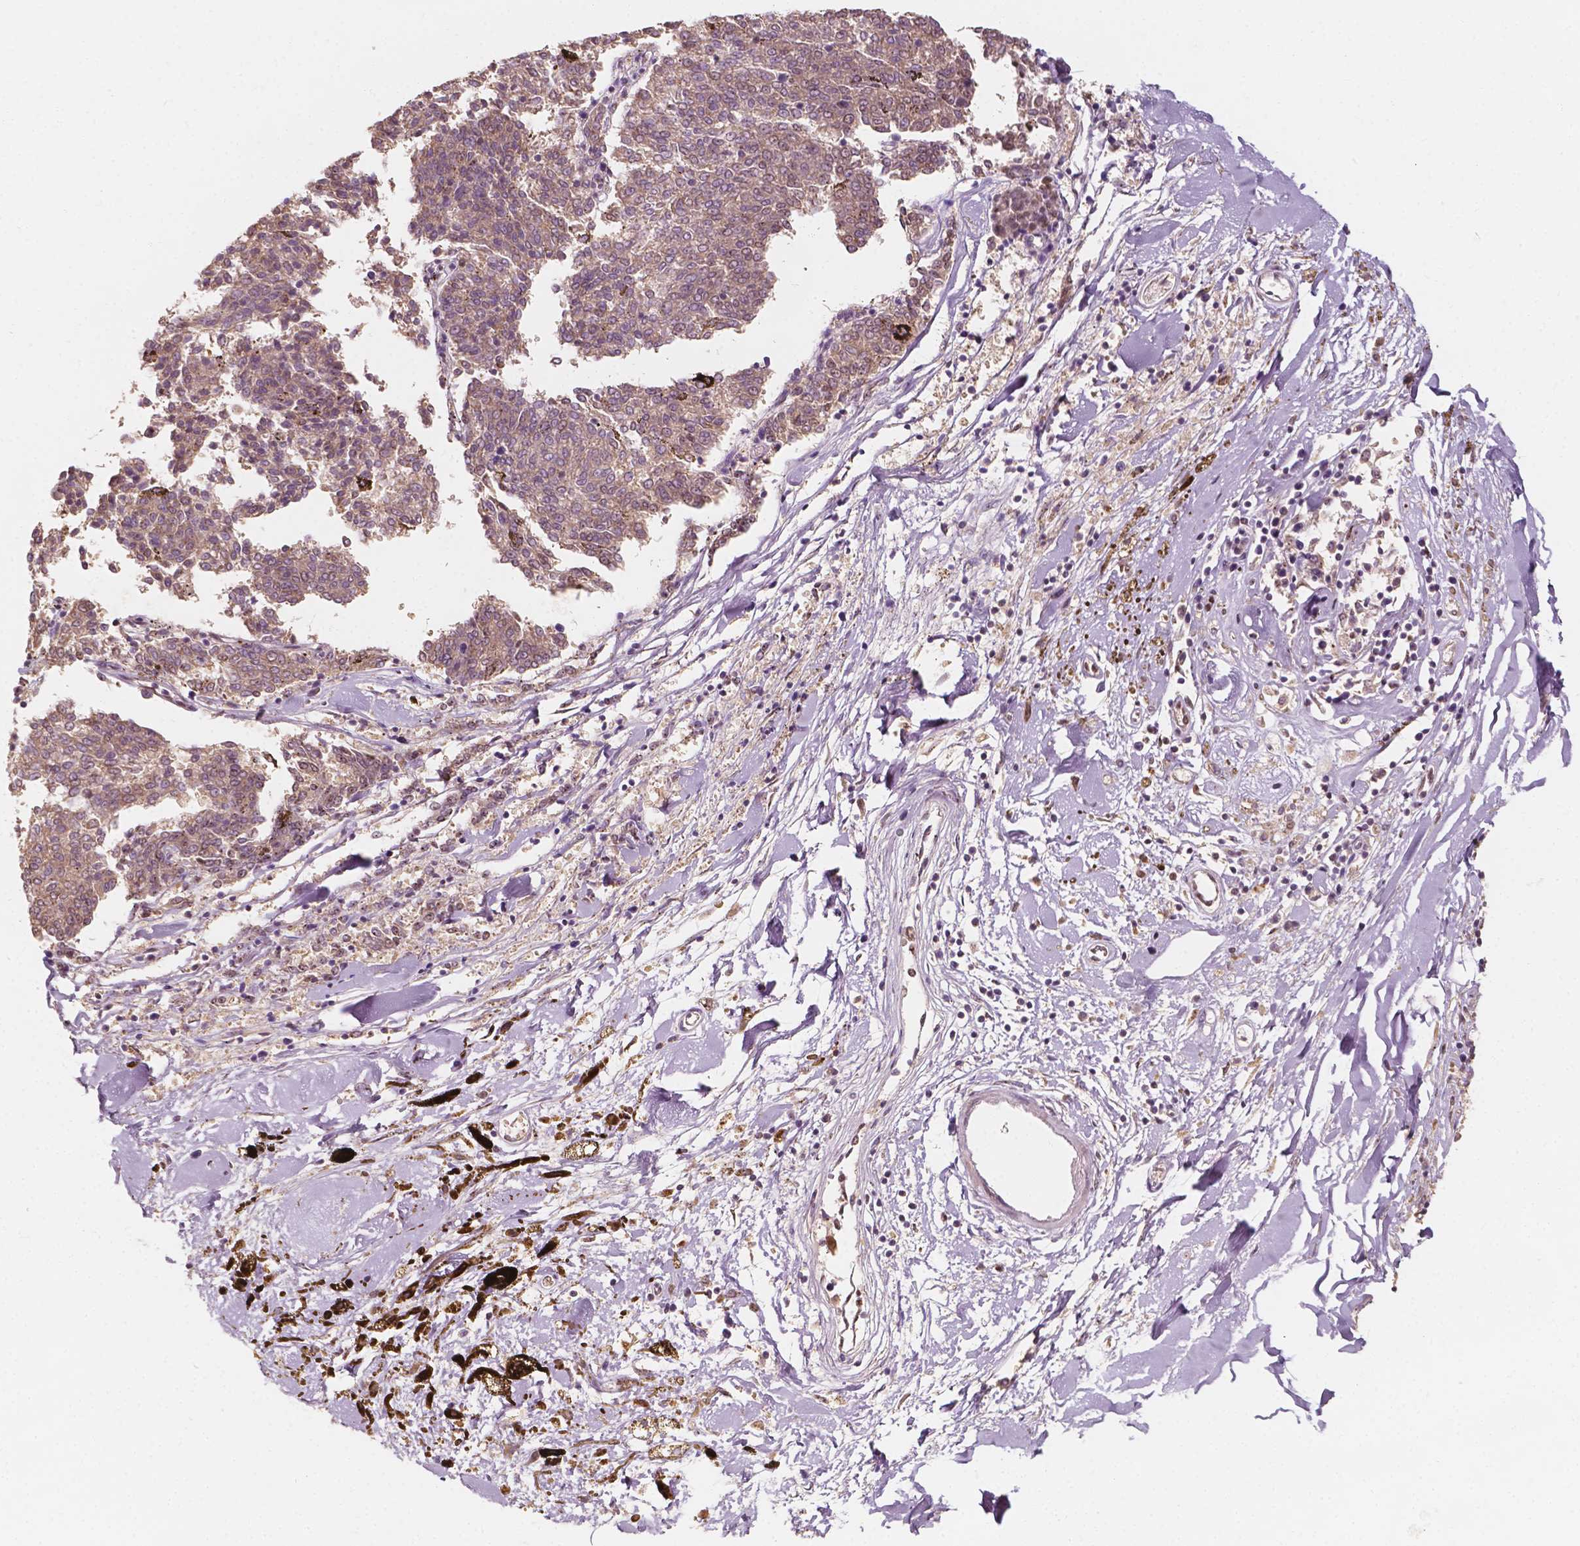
{"staining": {"intensity": "weak", "quantity": "25%-75%", "location": "cytoplasmic/membranous,nuclear"}, "tissue": "melanoma", "cell_type": "Tumor cells", "image_type": "cancer", "snomed": [{"axis": "morphology", "description": "Malignant melanoma, NOS"}, {"axis": "topography", "description": "Skin"}], "caption": "A photomicrograph of human malignant melanoma stained for a protein reveals weak cytoplasmic/membranous and nuclear brown staining in tumor cells.", "gene": "TBC1D17", "patient": {"sex": "female", "age": 72}}